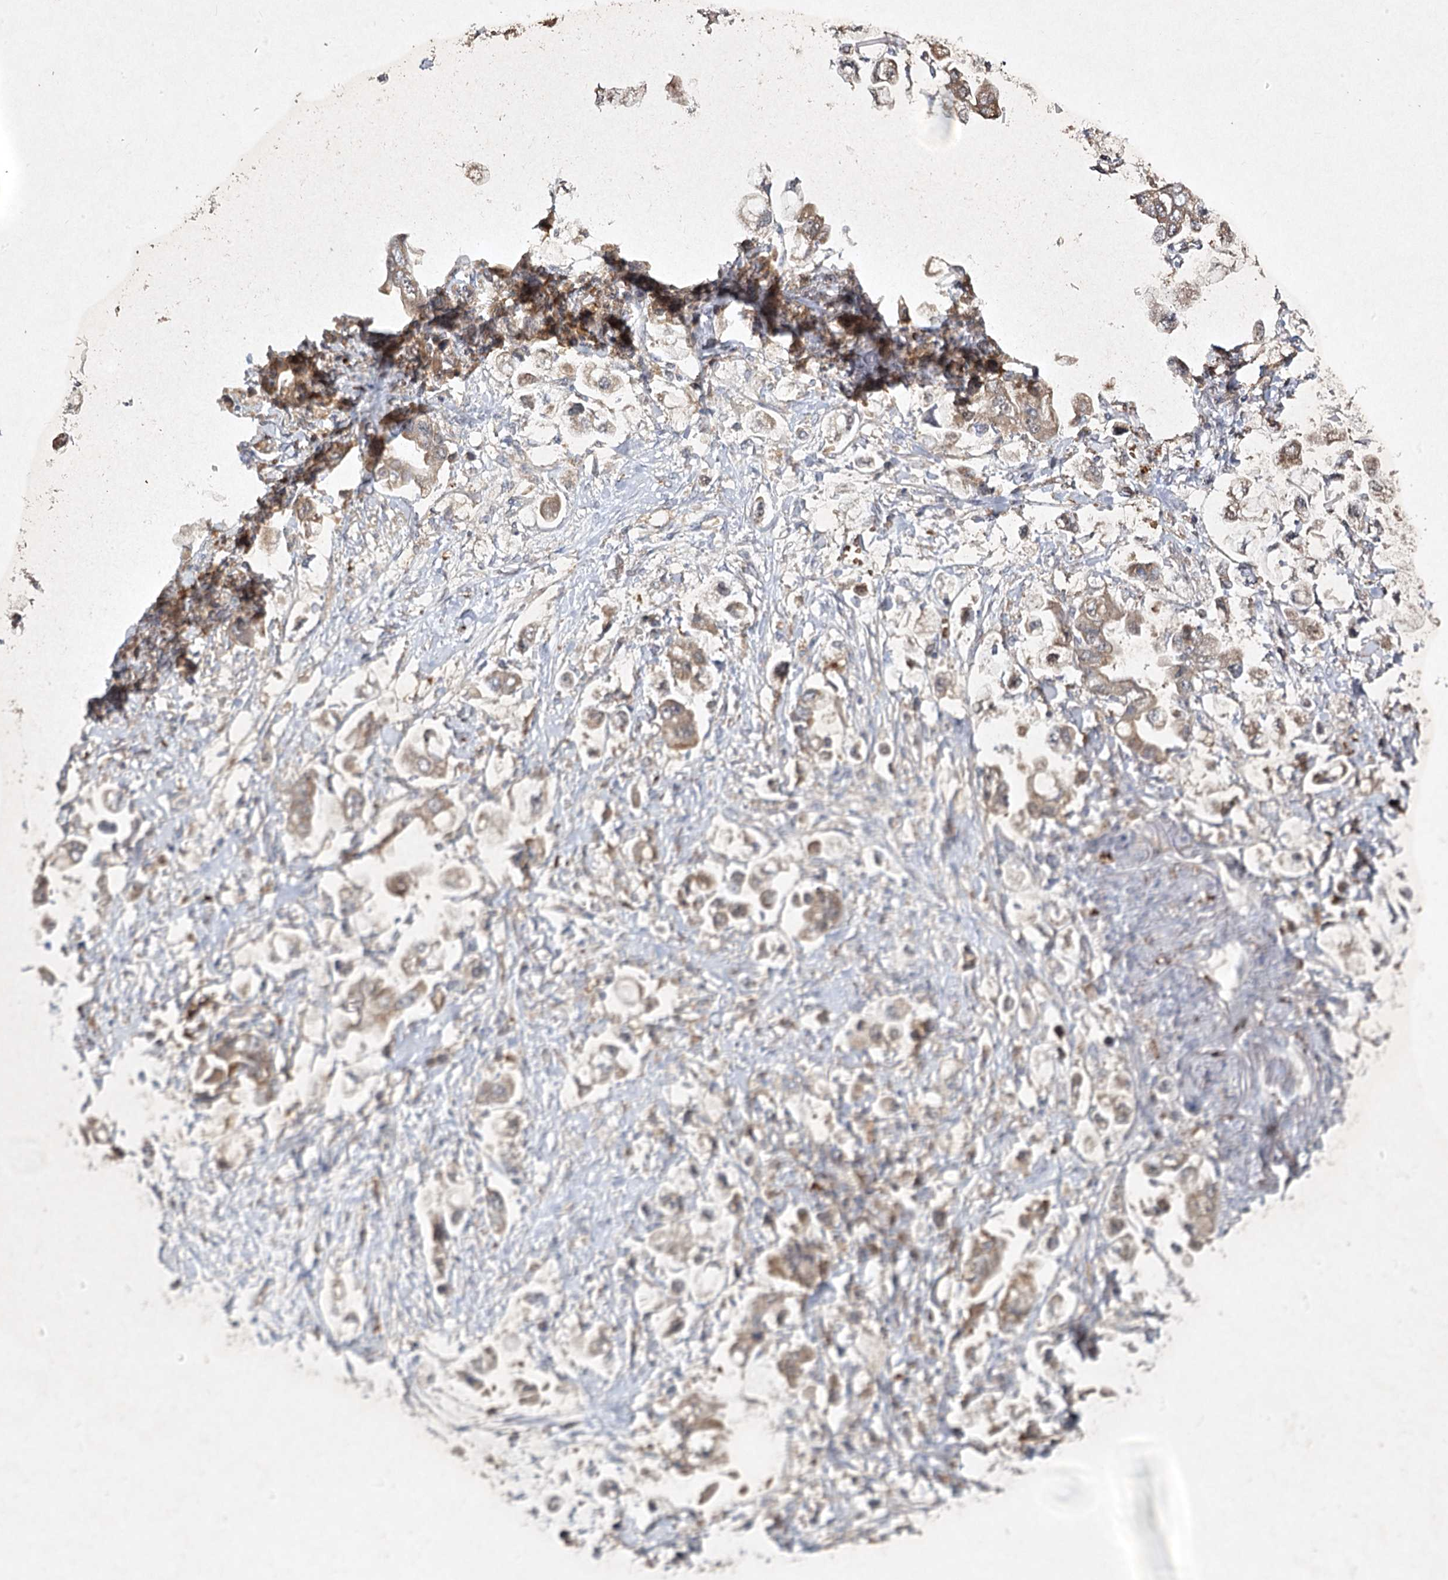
{"staining": {"intensity": "moderate", "quantity": ">75%", "location": "cytoplasmic/membranous"}, "tissue": "stomach cancer", "cell_type": "Tumor cells", "image_type": "cancer", "snomed": [{"axis": "morphology", "description": "Adenocarcinoma, NOS"}, {"axis": "topography", "description": "Stomach"}], "caption": "Adenocarcinoma (stomach) was stained to show a protein in brown. There is medium levels of moderate cytoplasmic/membranous expression in about >75% of tumor cells.", "gene": "PYROXD2", "patient": {"sex": "male", "age": 62}}